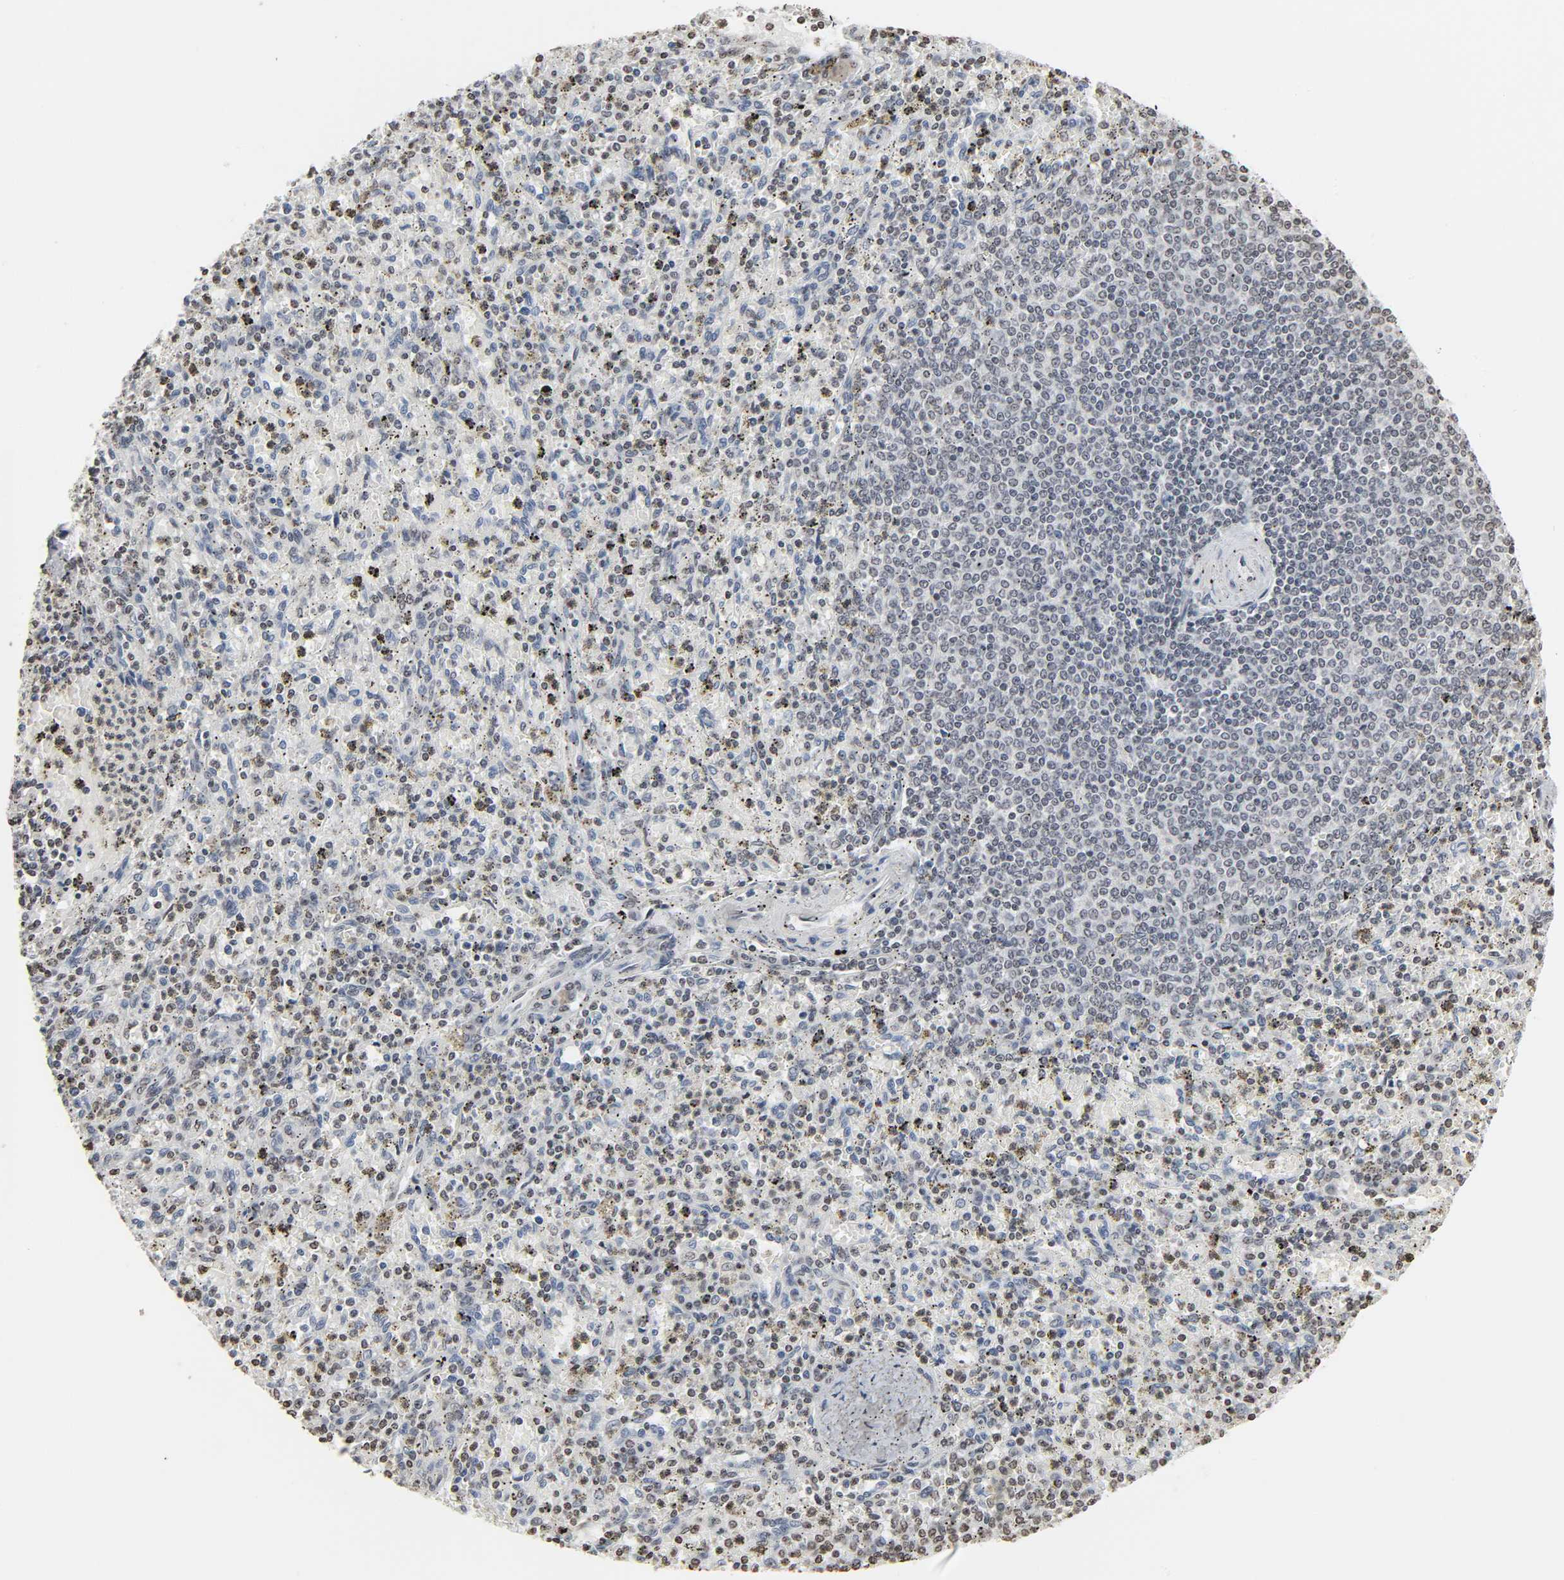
{"staining": {"intensity": "weak", "quantity": "<25%", "location": "nuclear"}, "tissue": "spleen", "cell_type": "Cells in red pulp", "image_type": "normal", "snomed": [{"axis": "morphology", "description": "Normal tissue, NOS"}, {"axis": "topography", "description": "Spleen"}], "caption": "The IHC histopathology image has no significant expression in cells in red pulp of spleen.", "gene": "ELAVL1", "patient": {"sex": "male", "age": 72}}